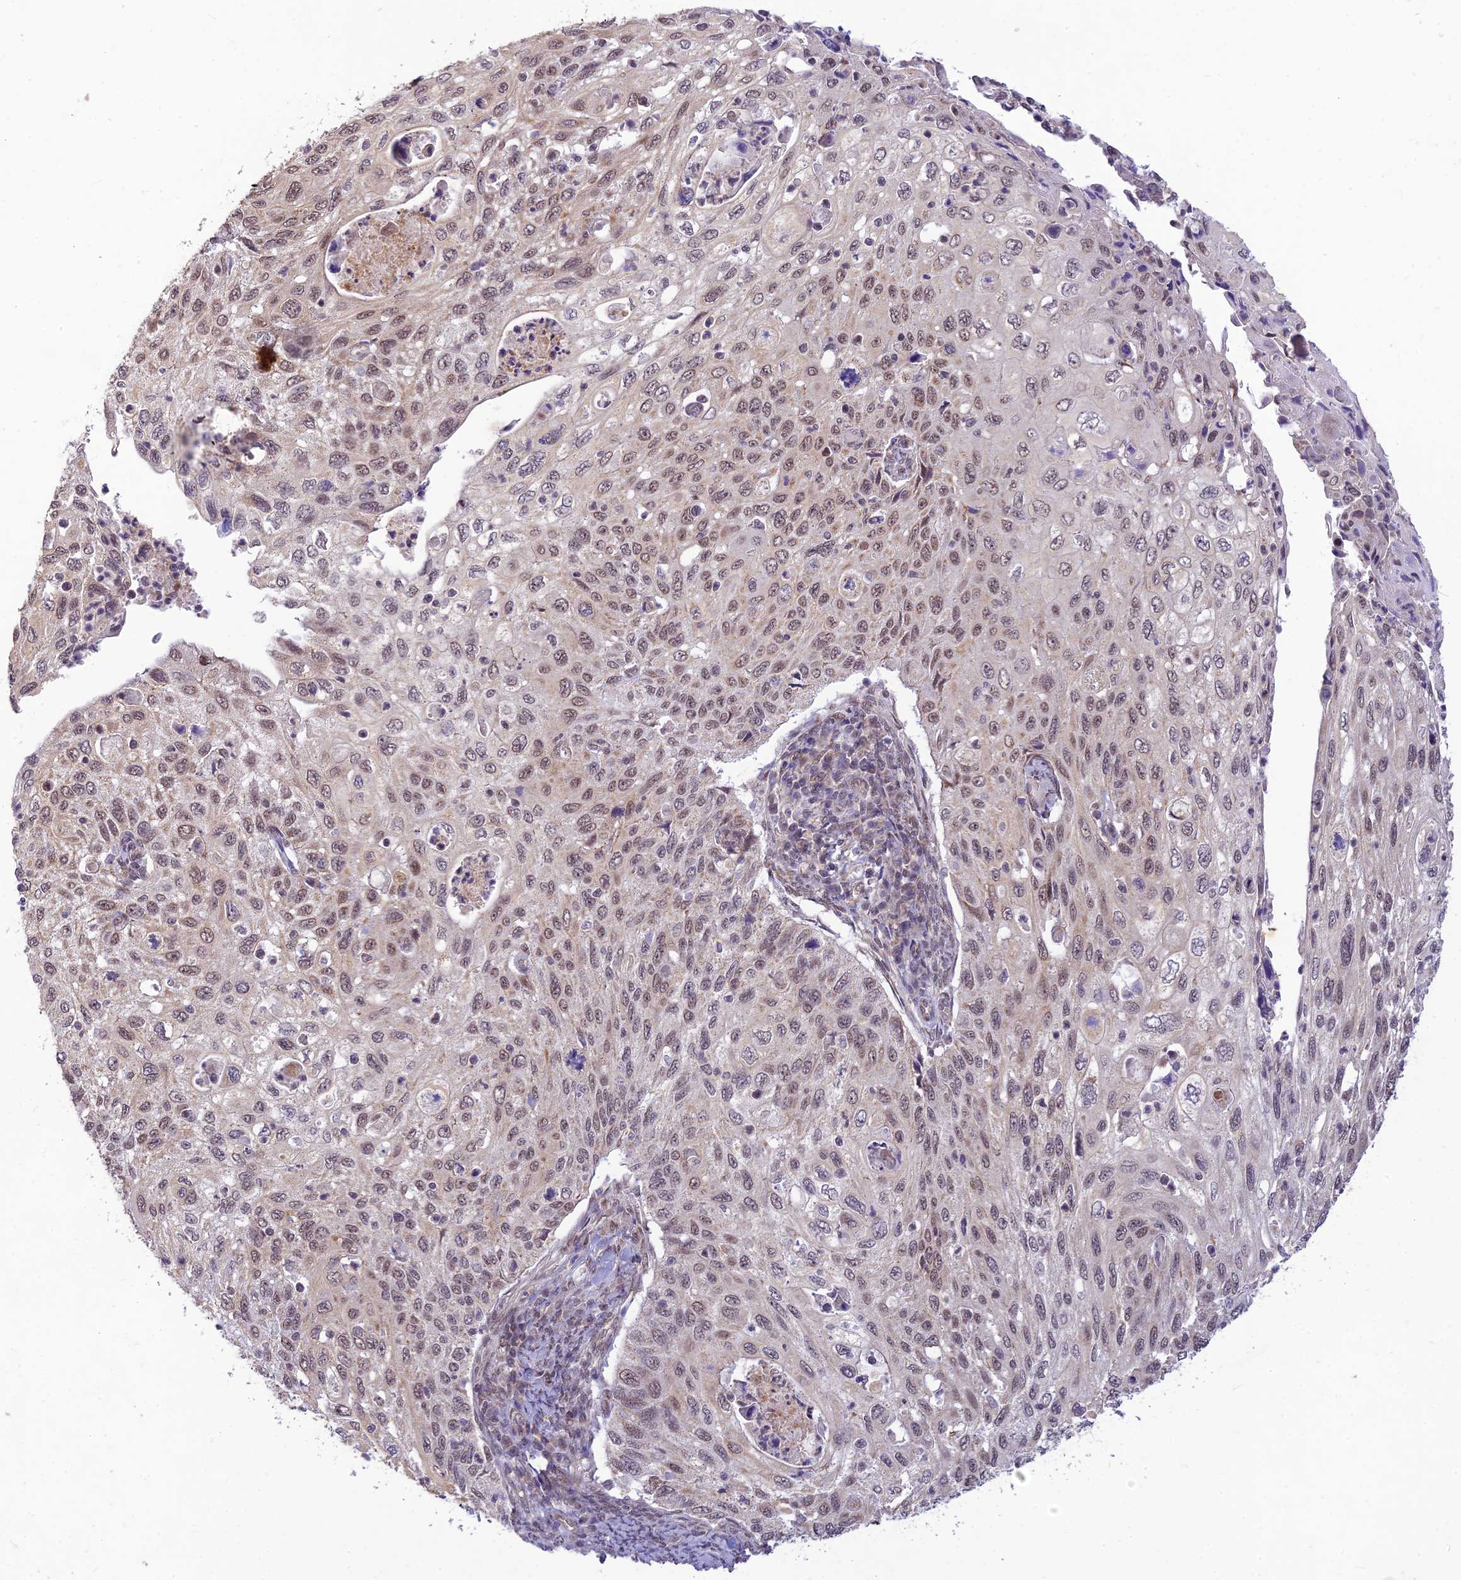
{"staining": {"intensity": "moderate", "quantity": ">75%", "location": "nuclear"}, "tissue": "cervical cancer", "cell_type": "Tumor cells", "image_type": "cancer", "snomed": [{"axis": "morphology", "description": "Squamous cell carcinoma, NOS"}, {"axis": "topography", "description": "Cervix"}], "caption": "Protein staining of cervical cancer tissue exhibits moderate nuclear staining in approximately >75% of tumor cells. The staining was performed using DAB to visualize the protein expression in brown, while the nuclei were stained in blue with hematoxylin (Magnification: 20x).", "gene": "MICOS13", "patient": {"sex": "female", "age": 70}}